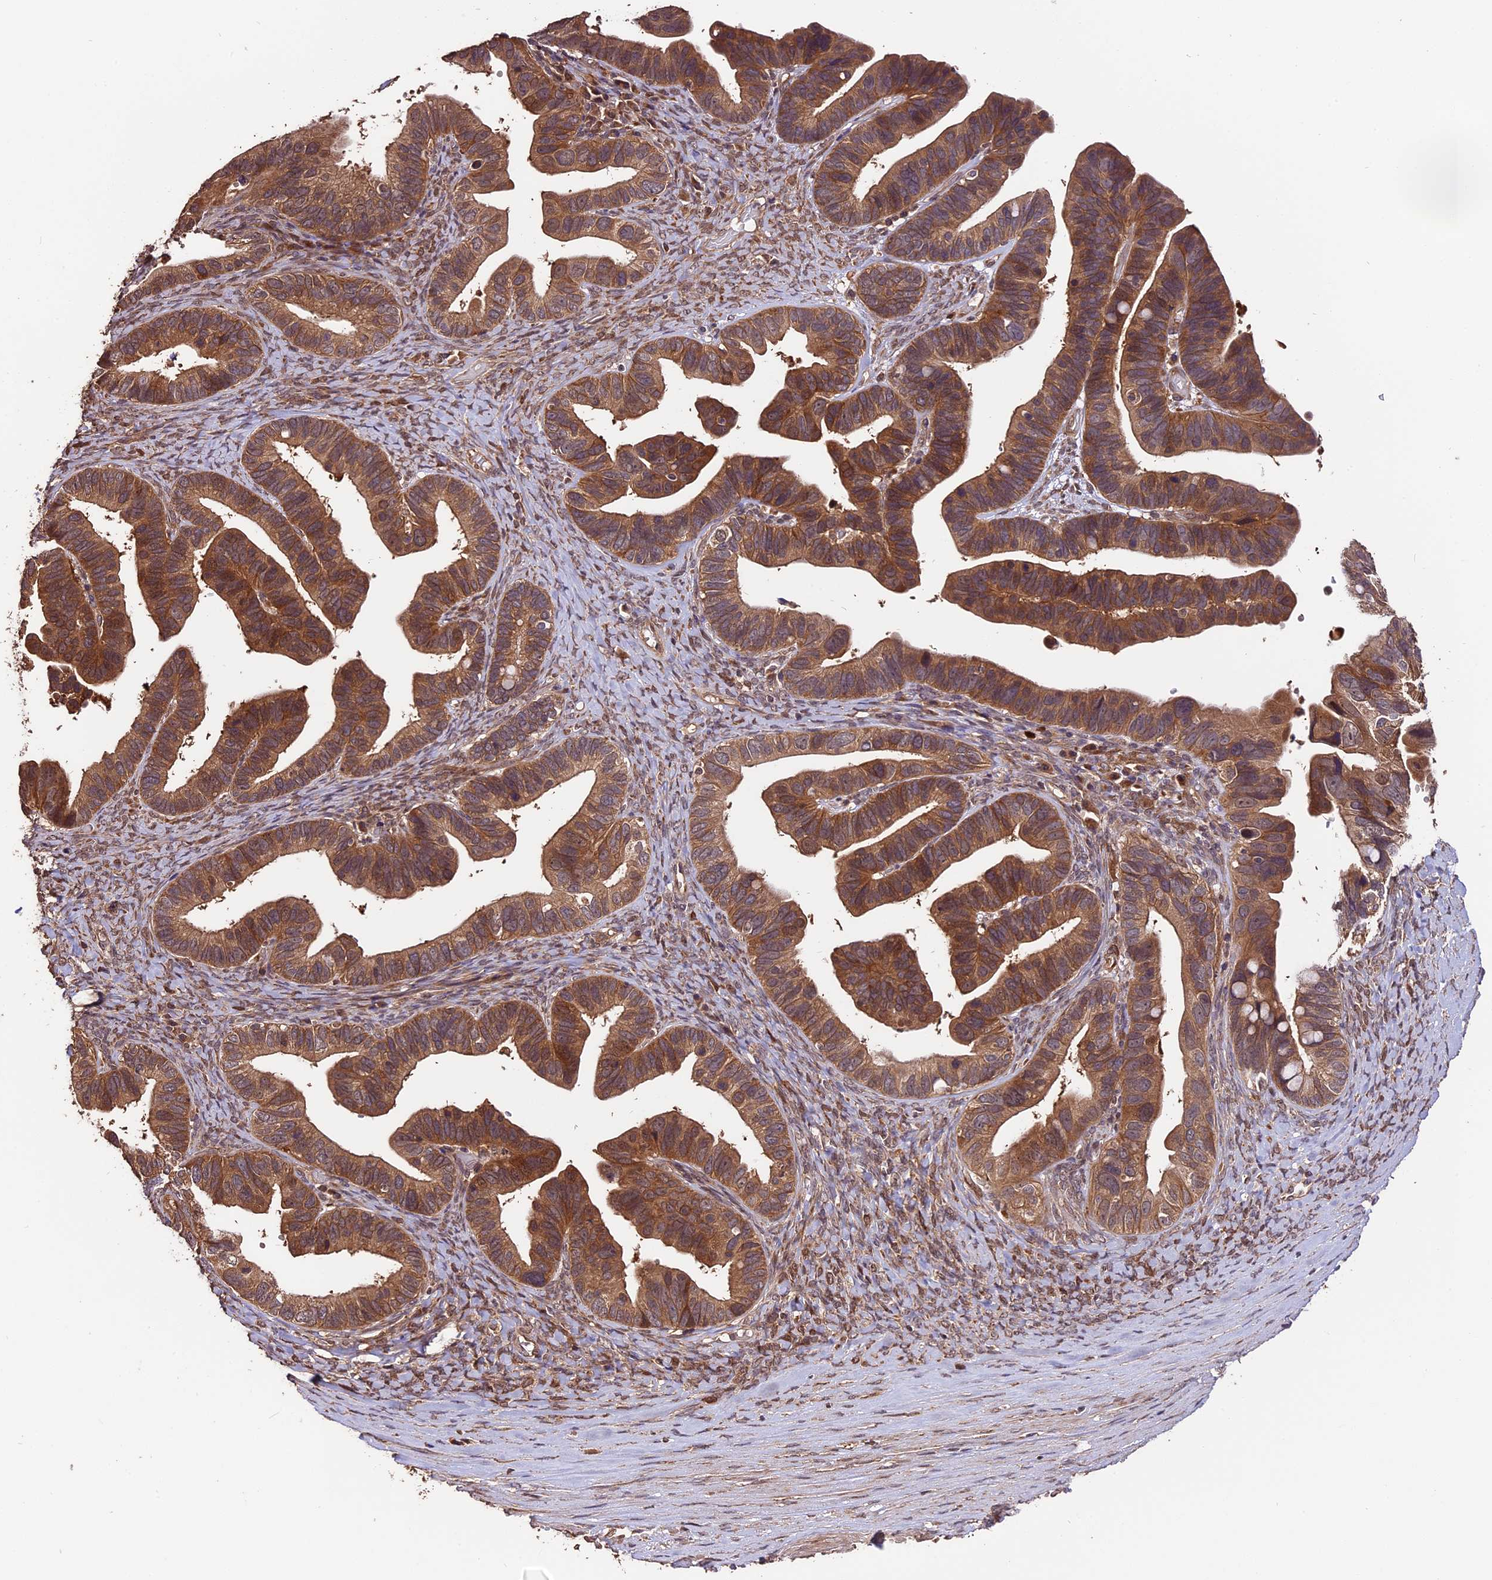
{"staining": {"intensity": "moderate", "quantity": ">75%", "location": "cytoplasmic/membranous"}, "tissue": "ovarian cancer", "cell_type": "Tumor cells", "image_type": "cancer", "snomed": [{"axis": "morphology", "description": "Cystadenocarcinoma, serous, NOS"}, {"axis": "topography", "description": "Ovary"}], "caption": "DAB (3,3'-diaminobenzidine) immunohistochemical staining of human ovarian cancer displays moderate cytoplasmic/membranous protein expression in approximately >75% of tumor cells.", "gene": "TRMT1", "patient": {"sex": "female", "age": 56}}